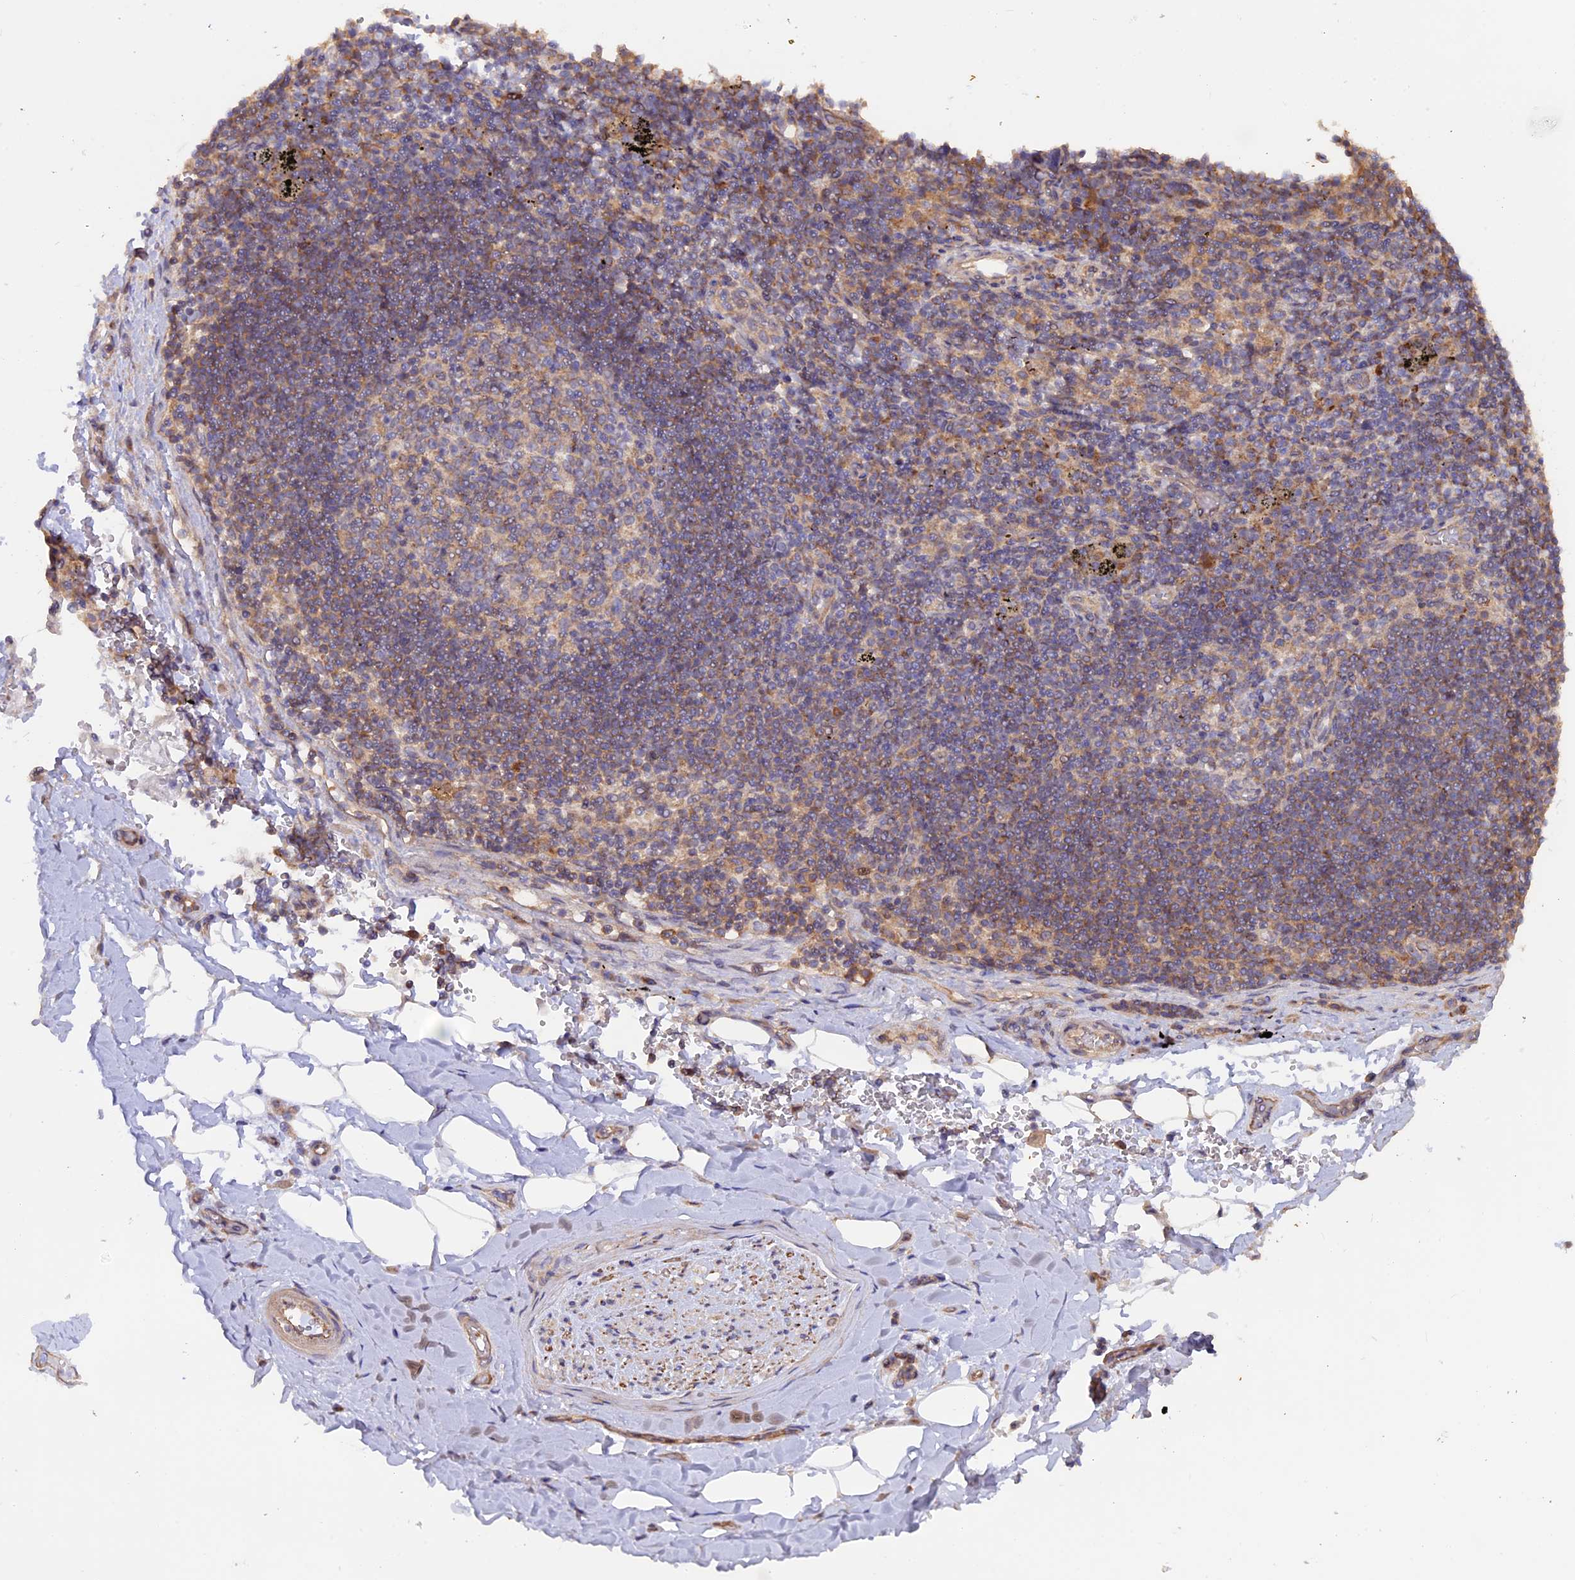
{"staining": {"intensity": "negative", "quantity": "none", "location": "none"}, "tissue": "adipose tissue", "cell_type": "Adipocytes", "image_type": "normal", "snomed": [{"axis": "morphology", "description": "Normal tissue, NOS"}, {"axis": "topography", "description": "Lymph node"}, {"axis": "topography", "description": "Cartilage tissue"}, {"axis": "topography", "description": "Bronchus"}], "caption": "Adipocytes show no significant positivity in normal adipose tissue.", "gene": "HYCC1", "patient": {"sex": "male", "age": 63}}